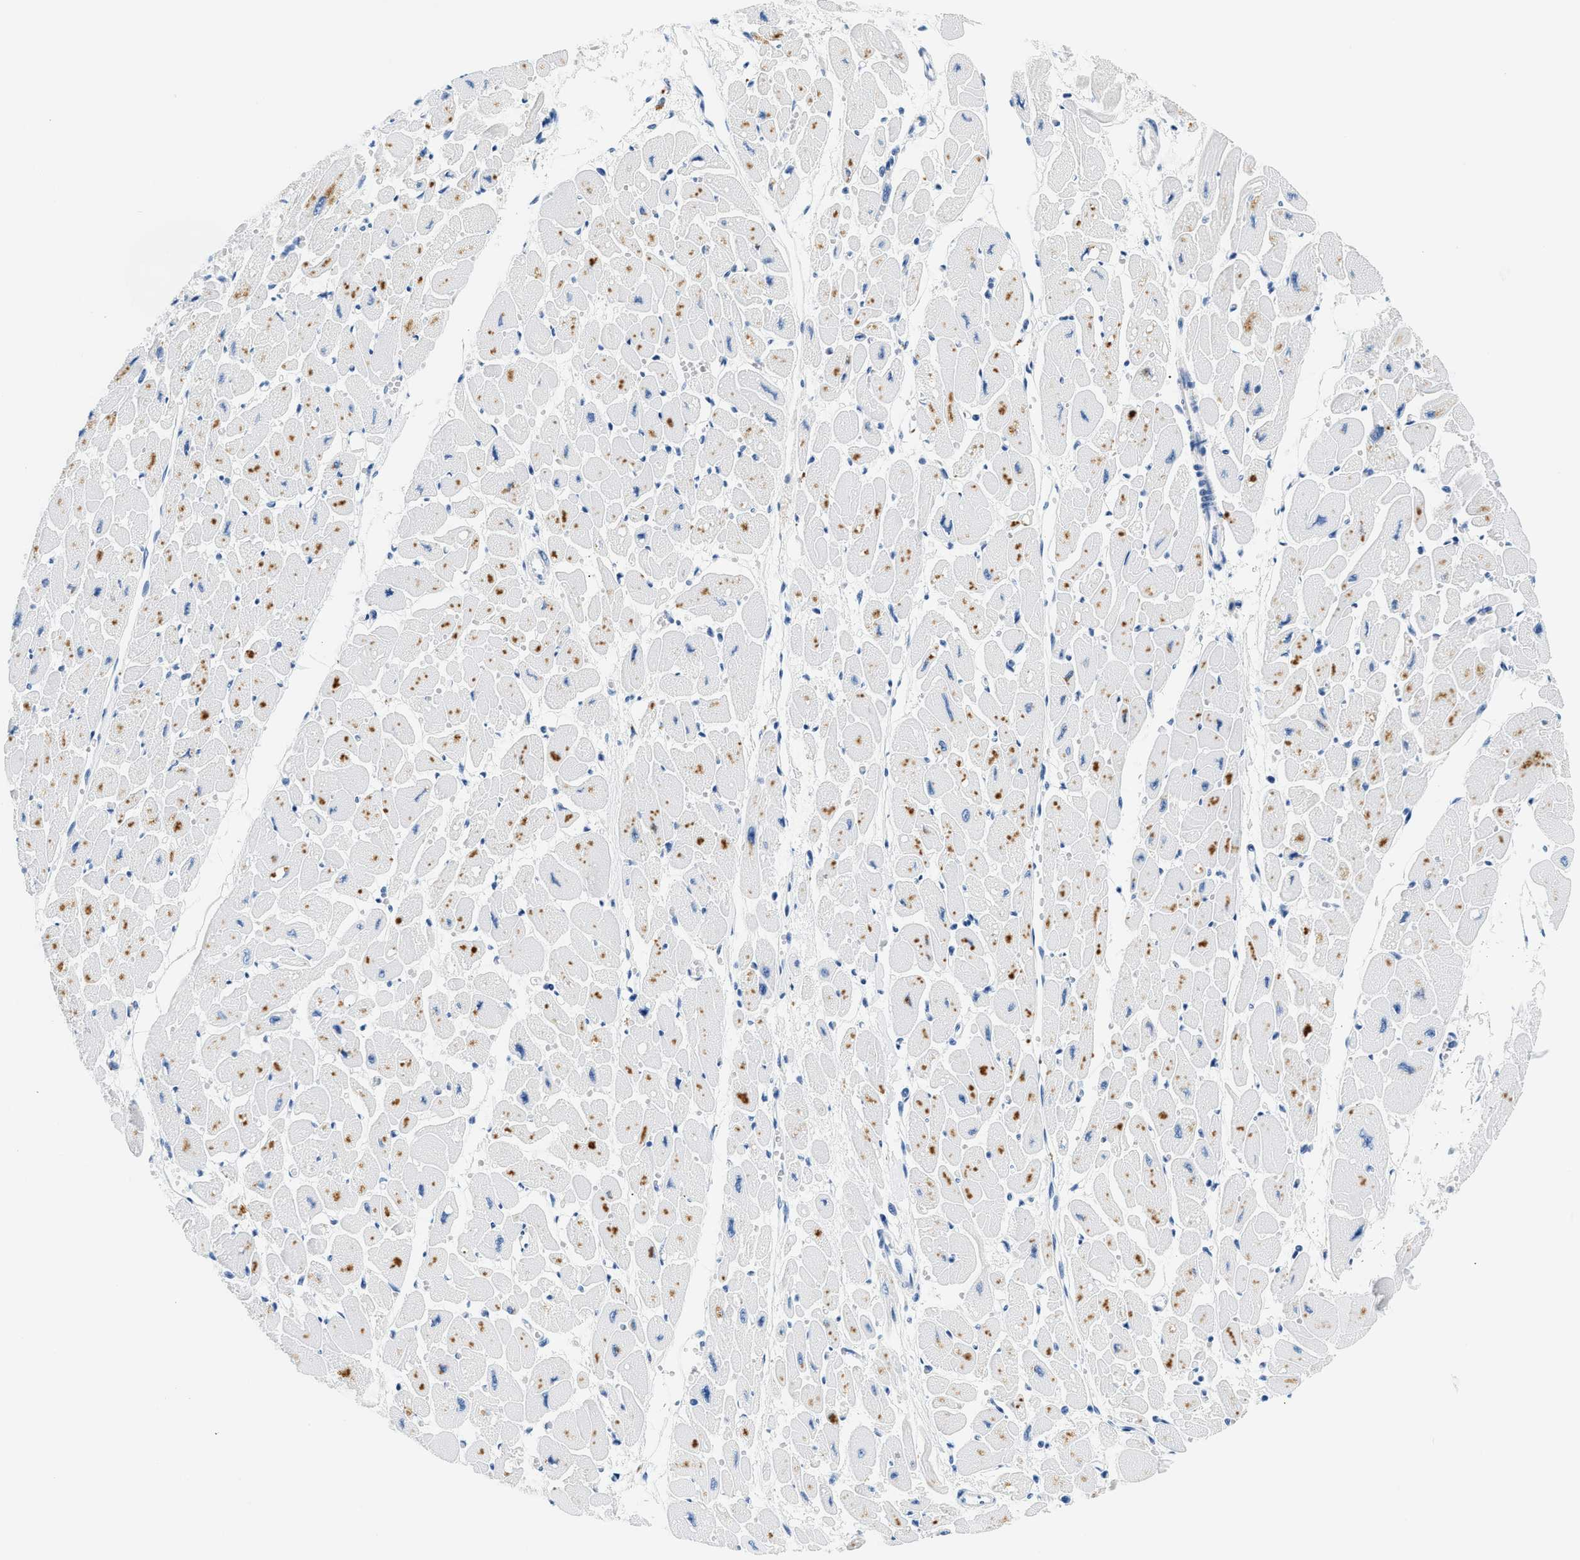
{"staining": {"intensity": "moderate", "quantity": "25%-75%", "location": "cytoplasmic/membranous"}, "tissue": "heart muscle", "cell_type": "Cardiomyocytes", "image_type": "normal", "snomed": [{"axis": "morphology", "description": "Normal tissue, NOS"}, {"axis": "topography", "description": "Heart"}], "caption": "The immunohistochemical stain labels moderate cytoplasmic/membranous expression in cardiomyocytes of normal heart muscle.", "gene": "STXBP2", "patient": {"sex": "female", "age": 54}}